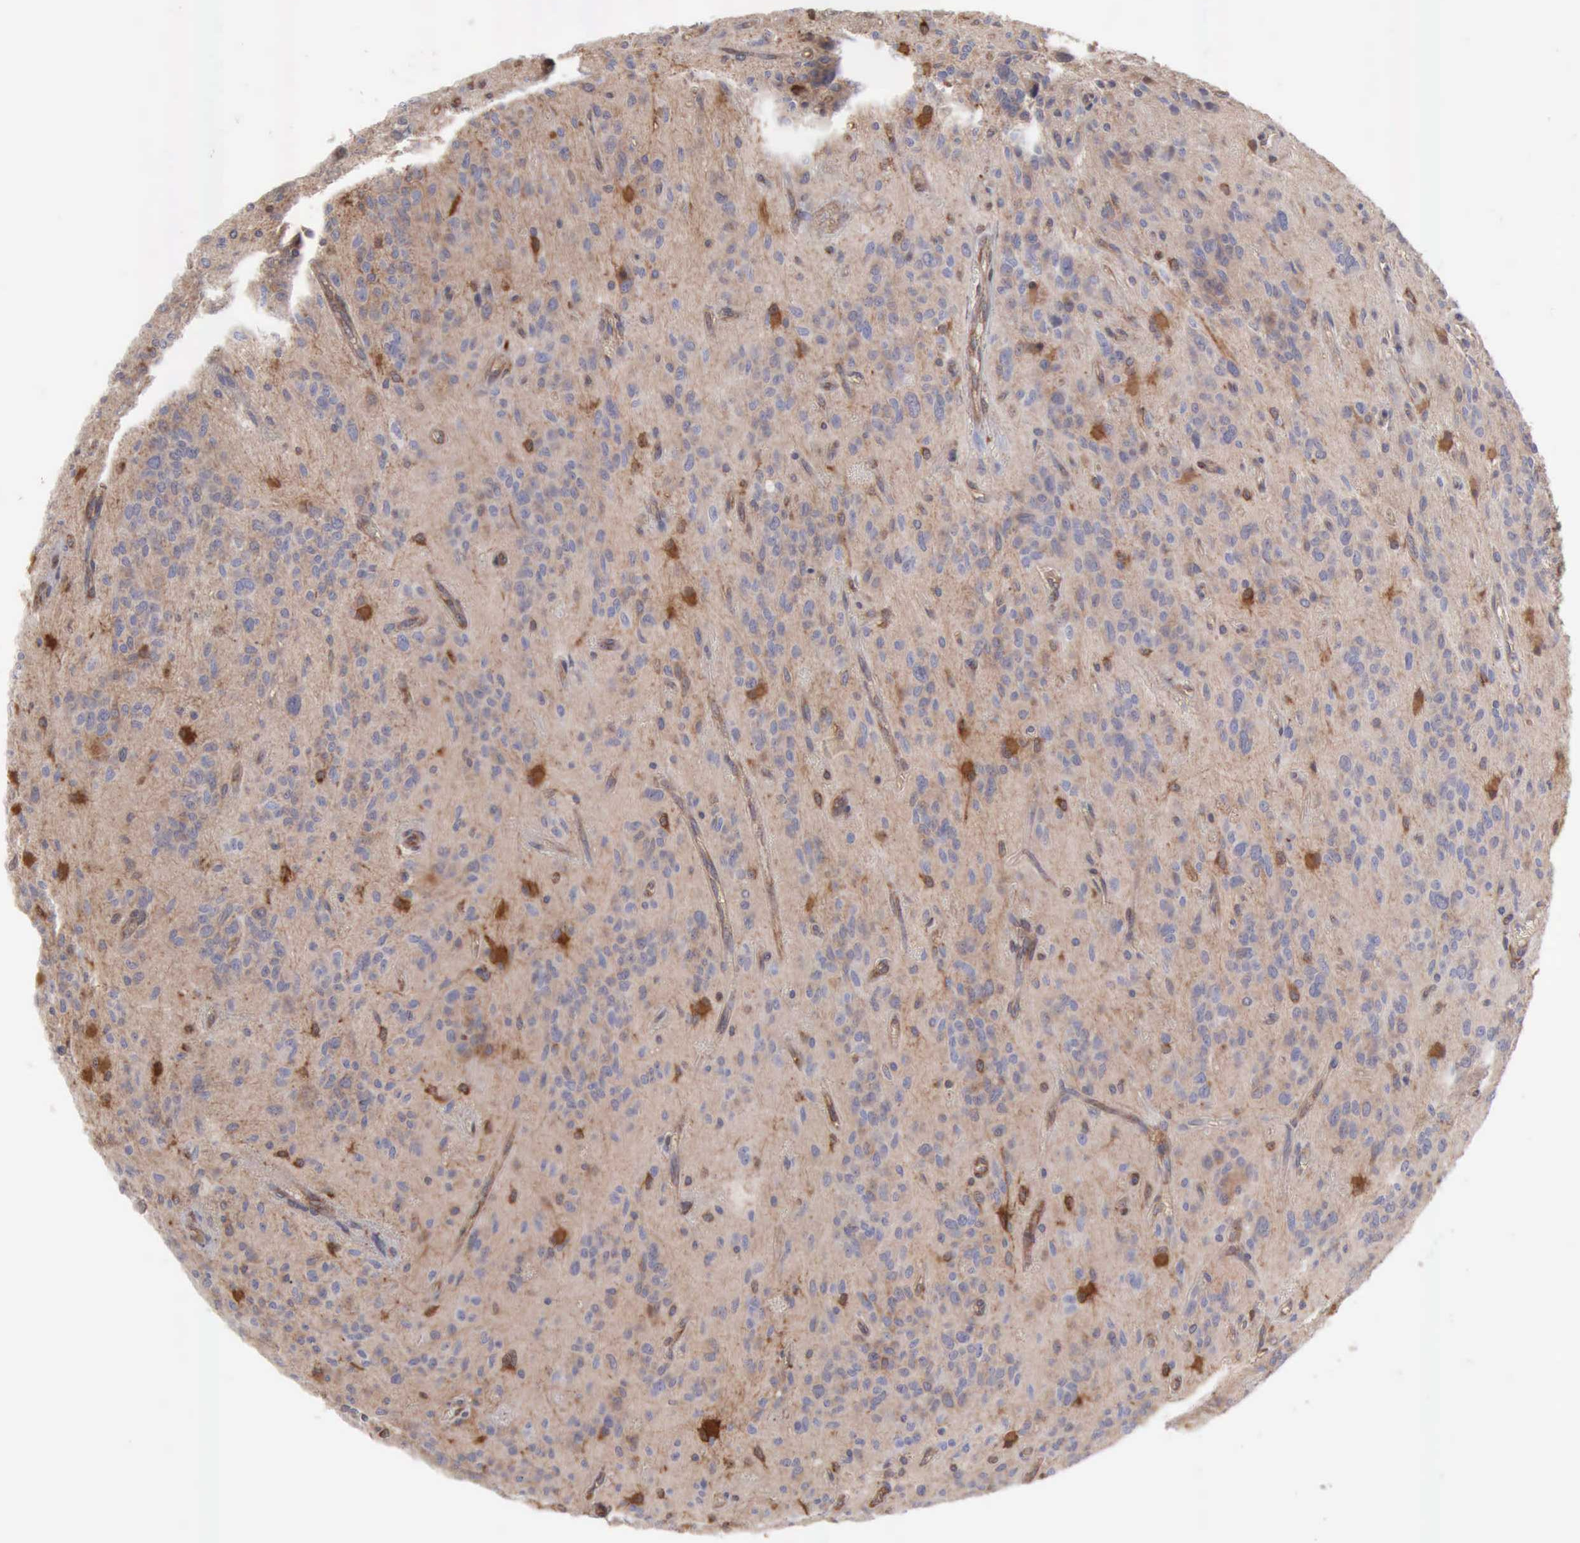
{"staining": {"intensity": "moderate", "quantity": ">75%", "location": "cytoplasmic/membranous,nuclear"}, "tissue": "glioma", "cell_type": "Tumor cells", "image_type": "cancer", "snomed": [{"axis": "morphology", "description": "Glioma, malignant, Low grade"}, {"axis": "topography", "description": "Brain"}], "caption": "Immunohistochemical staining of human malignant glioma (low-grade) demonstrates medium levels of moderate cytoplasmic/membranous and nuclear positivity in approximately >75% of tumor cells. (DAB IHC with brightfield microscopy, high magnification).", "gene": "APOL2", "patient": {"sex": "female", "age": 15}}